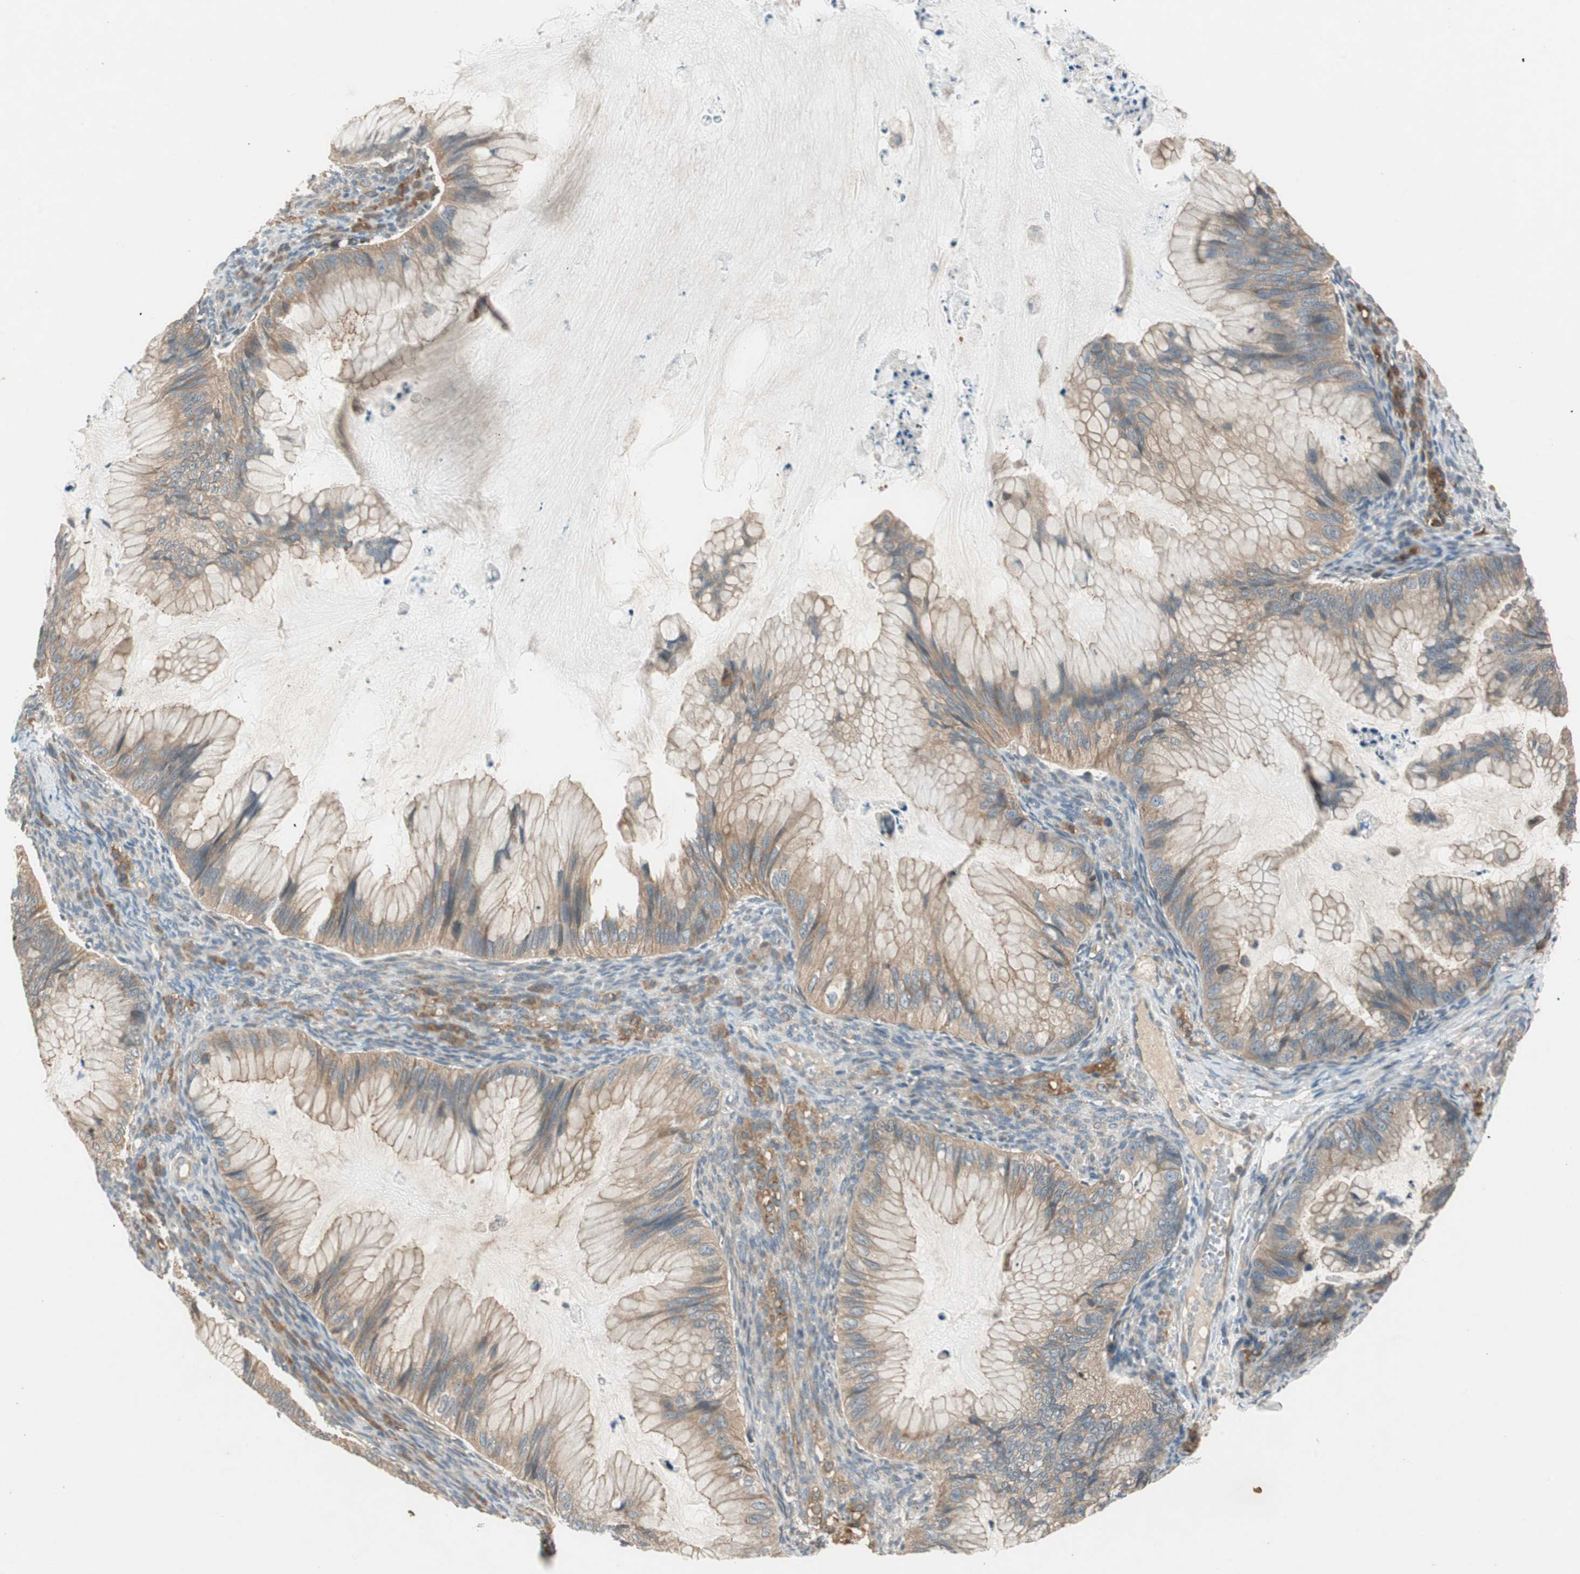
{"staining": {"intensity": "moderate", "quantity": ">75%", "location": "cytoplasmic/membranous"}, "tissue": "ovarian cancer", "cell_type": "Tumor cells", "image_type": "cancer", "snomed": [{"axis": "morphology", "description": "Cystadenocarcinoma, mucinous, NOS"}, {"axis": "topography", "description": "Ovary"}], "caption": "DAB (3,3'-diaminobenzidine) immunohistochemical staining of ovarian mucinous cystadenocarcinoma exhibits moderate cytoplasmic/membranous protein positivity in approximately >75% of tumor cells. The protein is shown in brown color, while the nuclei are stained blue.", "gene": "NCLN", "patient": {"sex": "female", "age": 36}}